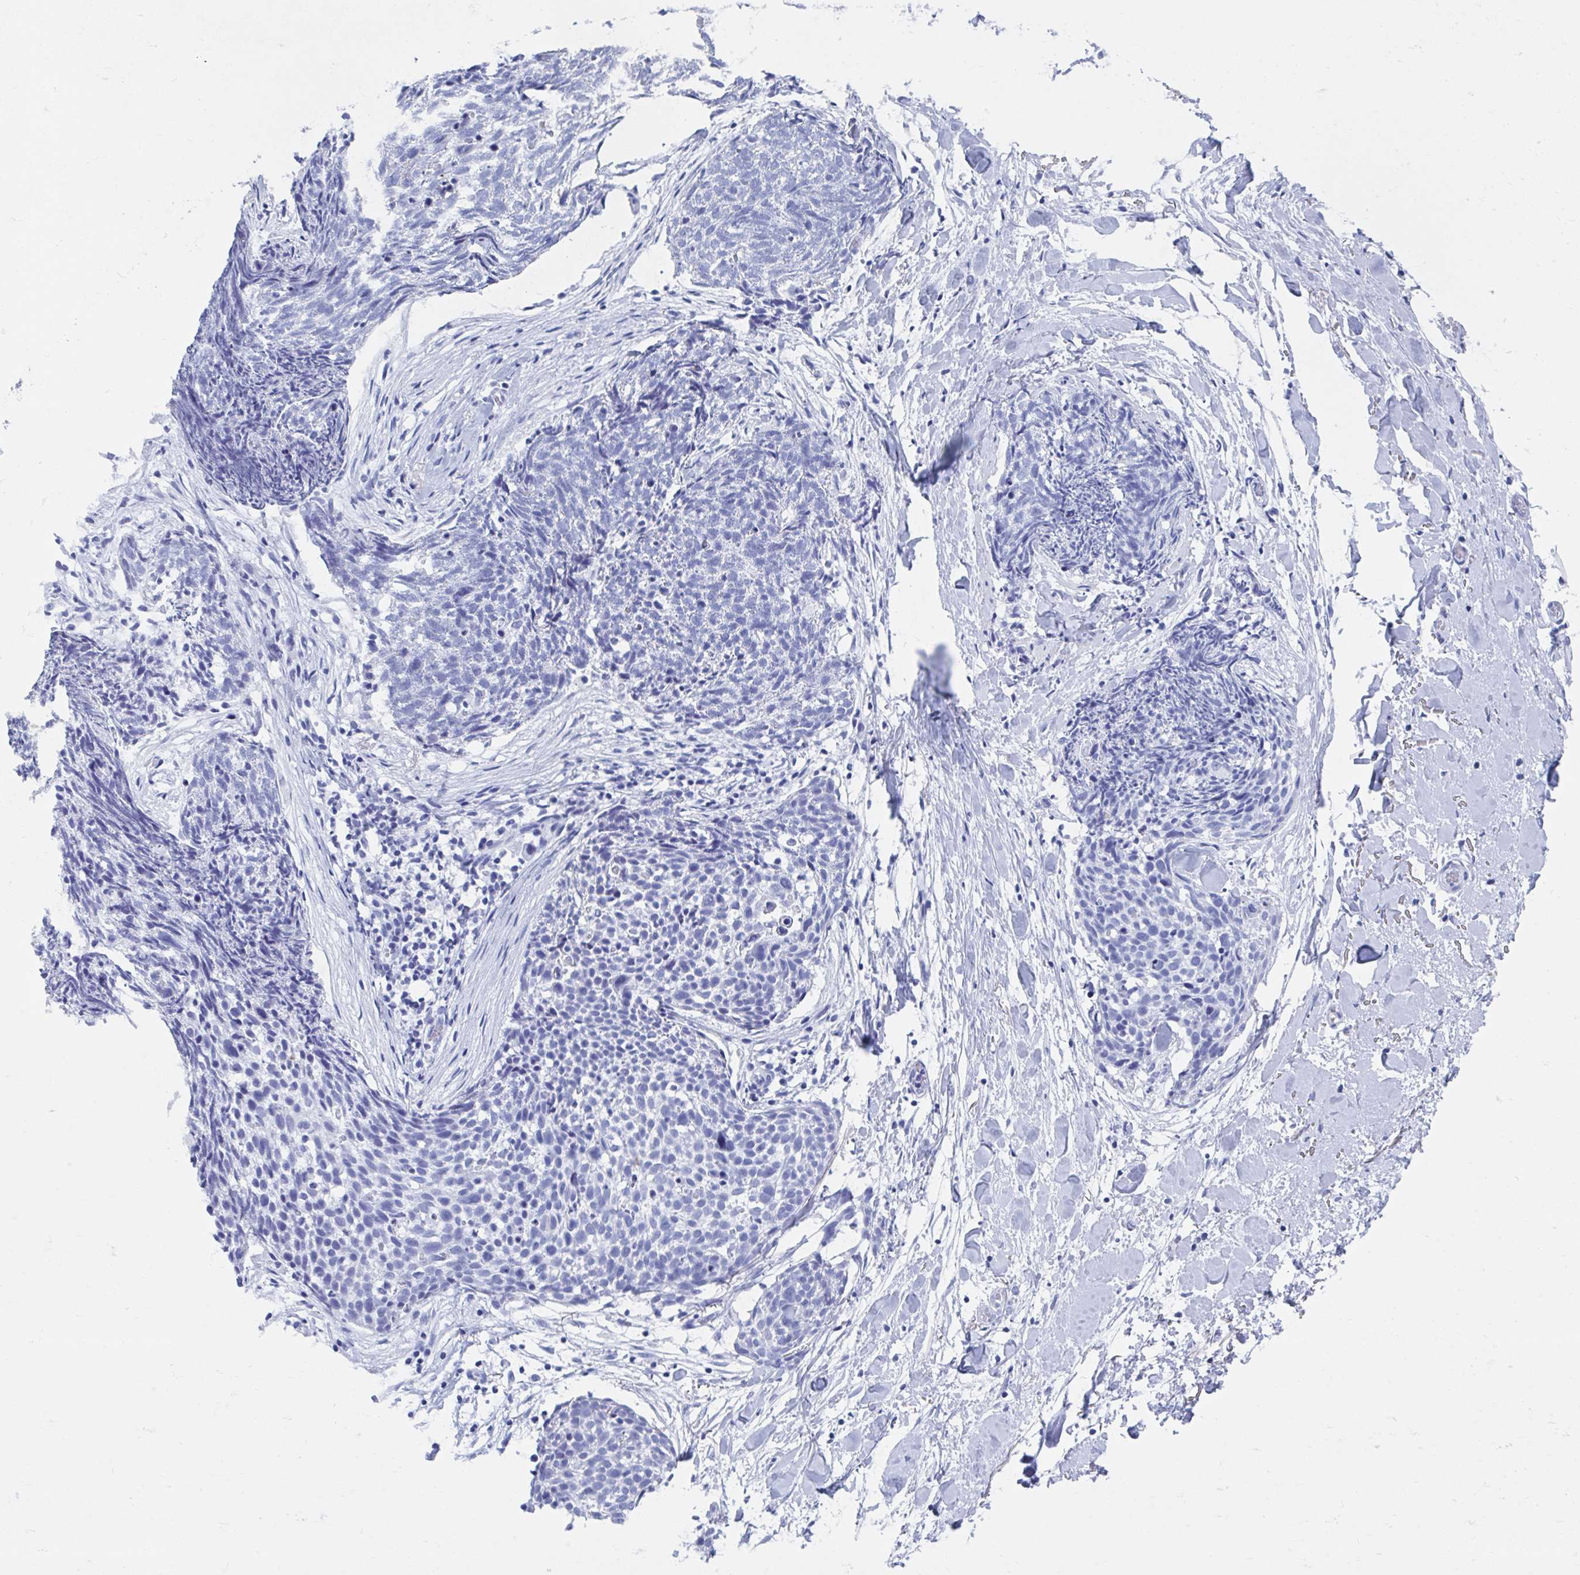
{"staining": {"intensity": "negative", "quantity": "none", "location": "none"}, "tissue": "skin cancer", "cell_type": "Tumor cells", "image_type": "cancer", "snomed": [{"axis": "morphology", "description": "Squamous cell carcinoma, NOS"}, {"axis": "topography", "description": "Skin"}, {"axis": "topography", "description": "Vulva"}], "caption": "This is an immunohistochemistry (IHC) photomicrograph of human skin cancer. There is no staining in tumor cells.", "gene": "C10orf53", "patient": {"sex": "female", "age": 75}}